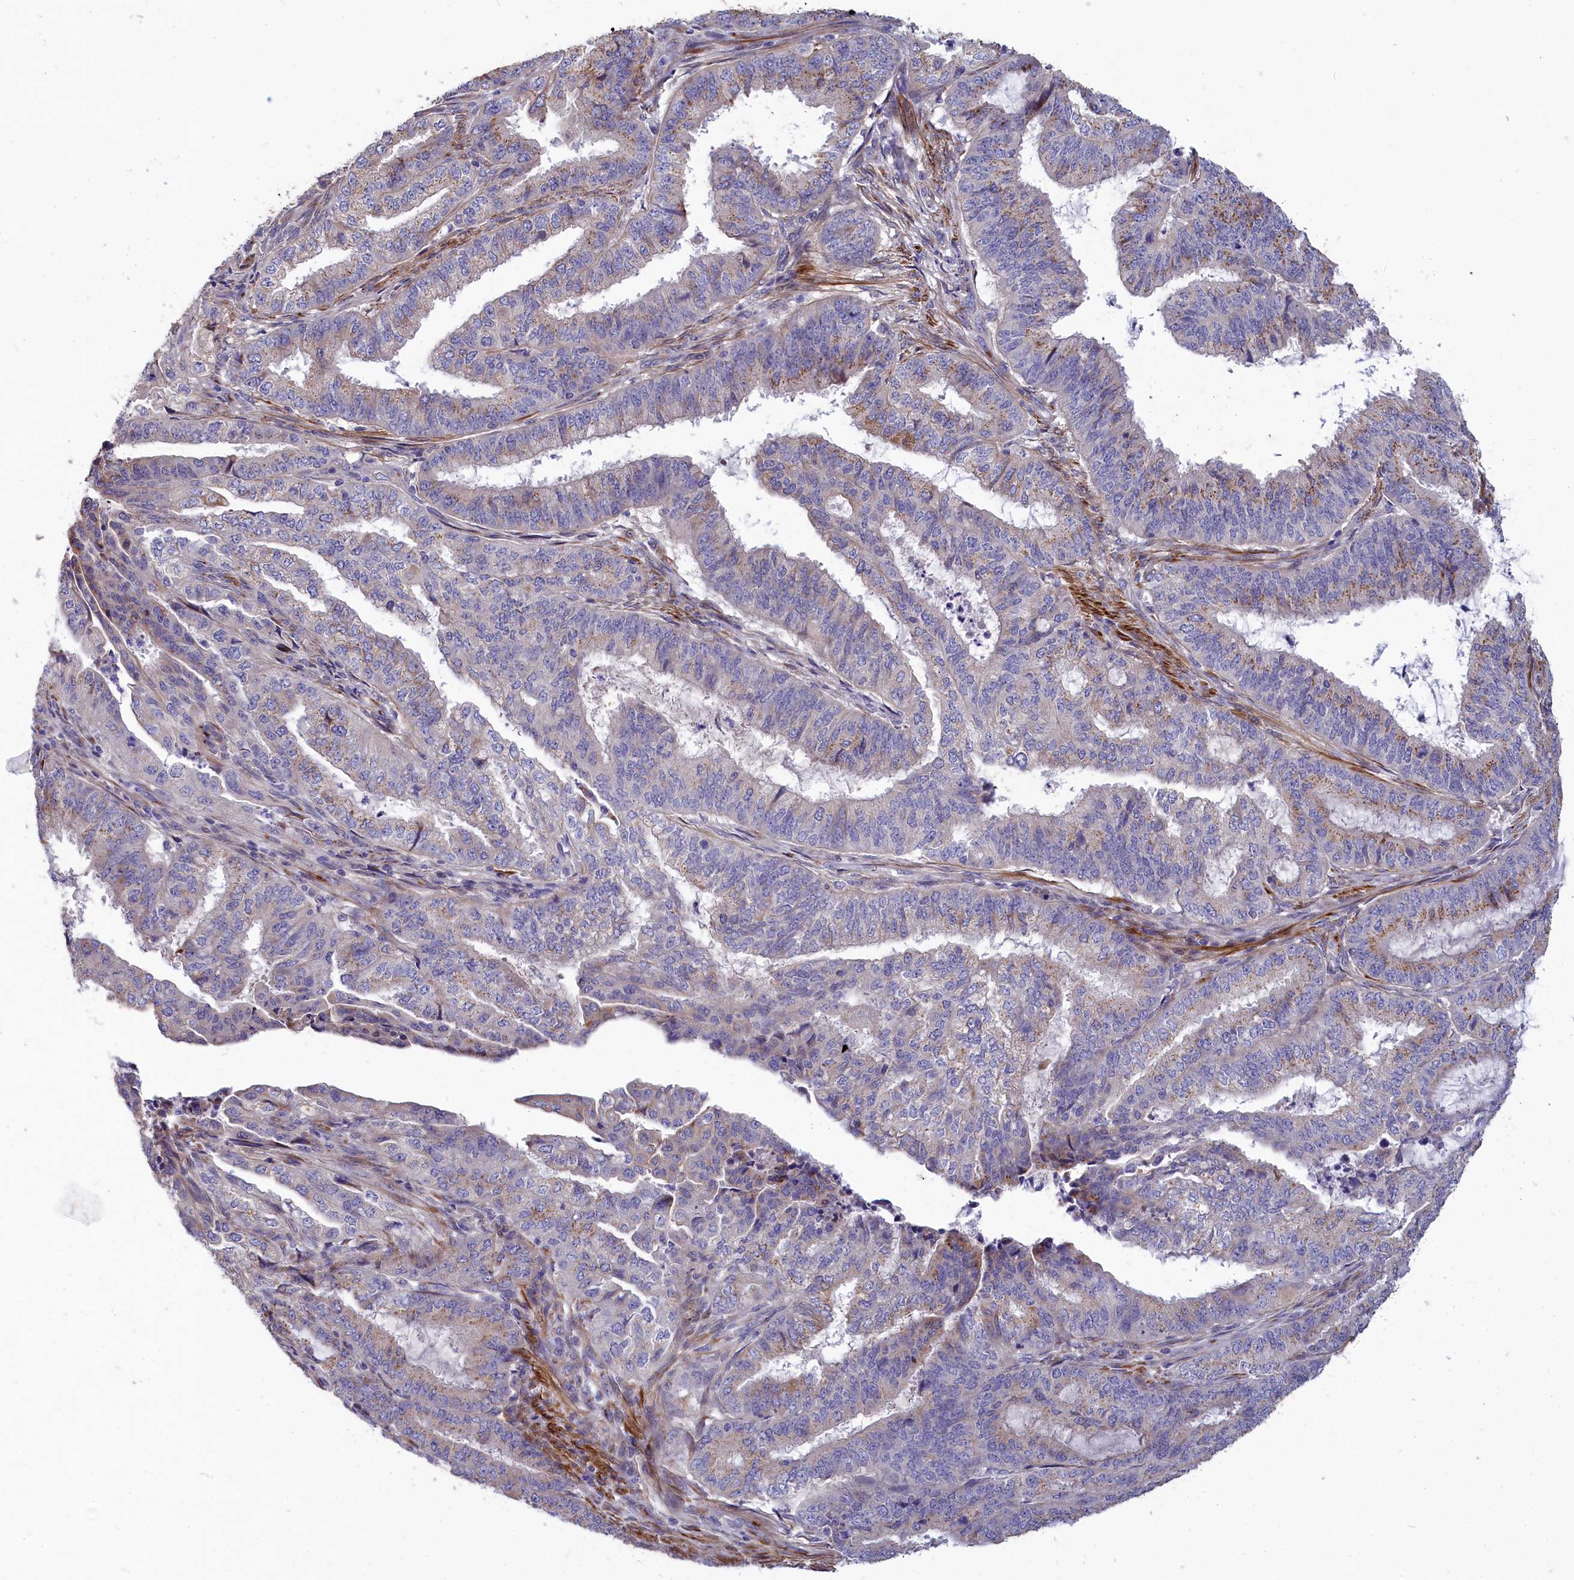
{"staining": {"intensity": "moderate", "quantity": "<25%", "location": "cytoplasmic/membranous"}, "tissue": "endometrial cancer", "cell_type": "Tumor cells", "image_type": "cancer", "snomed": [{"axis": "morphology", "description": "Adenocarcinoma, NOS"}, {"axis": "topography", "description": "Endometrium"}], "caption": "A brown stain shows moderate cytoplasmic/membranous positivity of a protein in endometrial cancer tumor cells.", "gene": "TUBGCP4", "patient": {"sex": "female", "age": 51}}